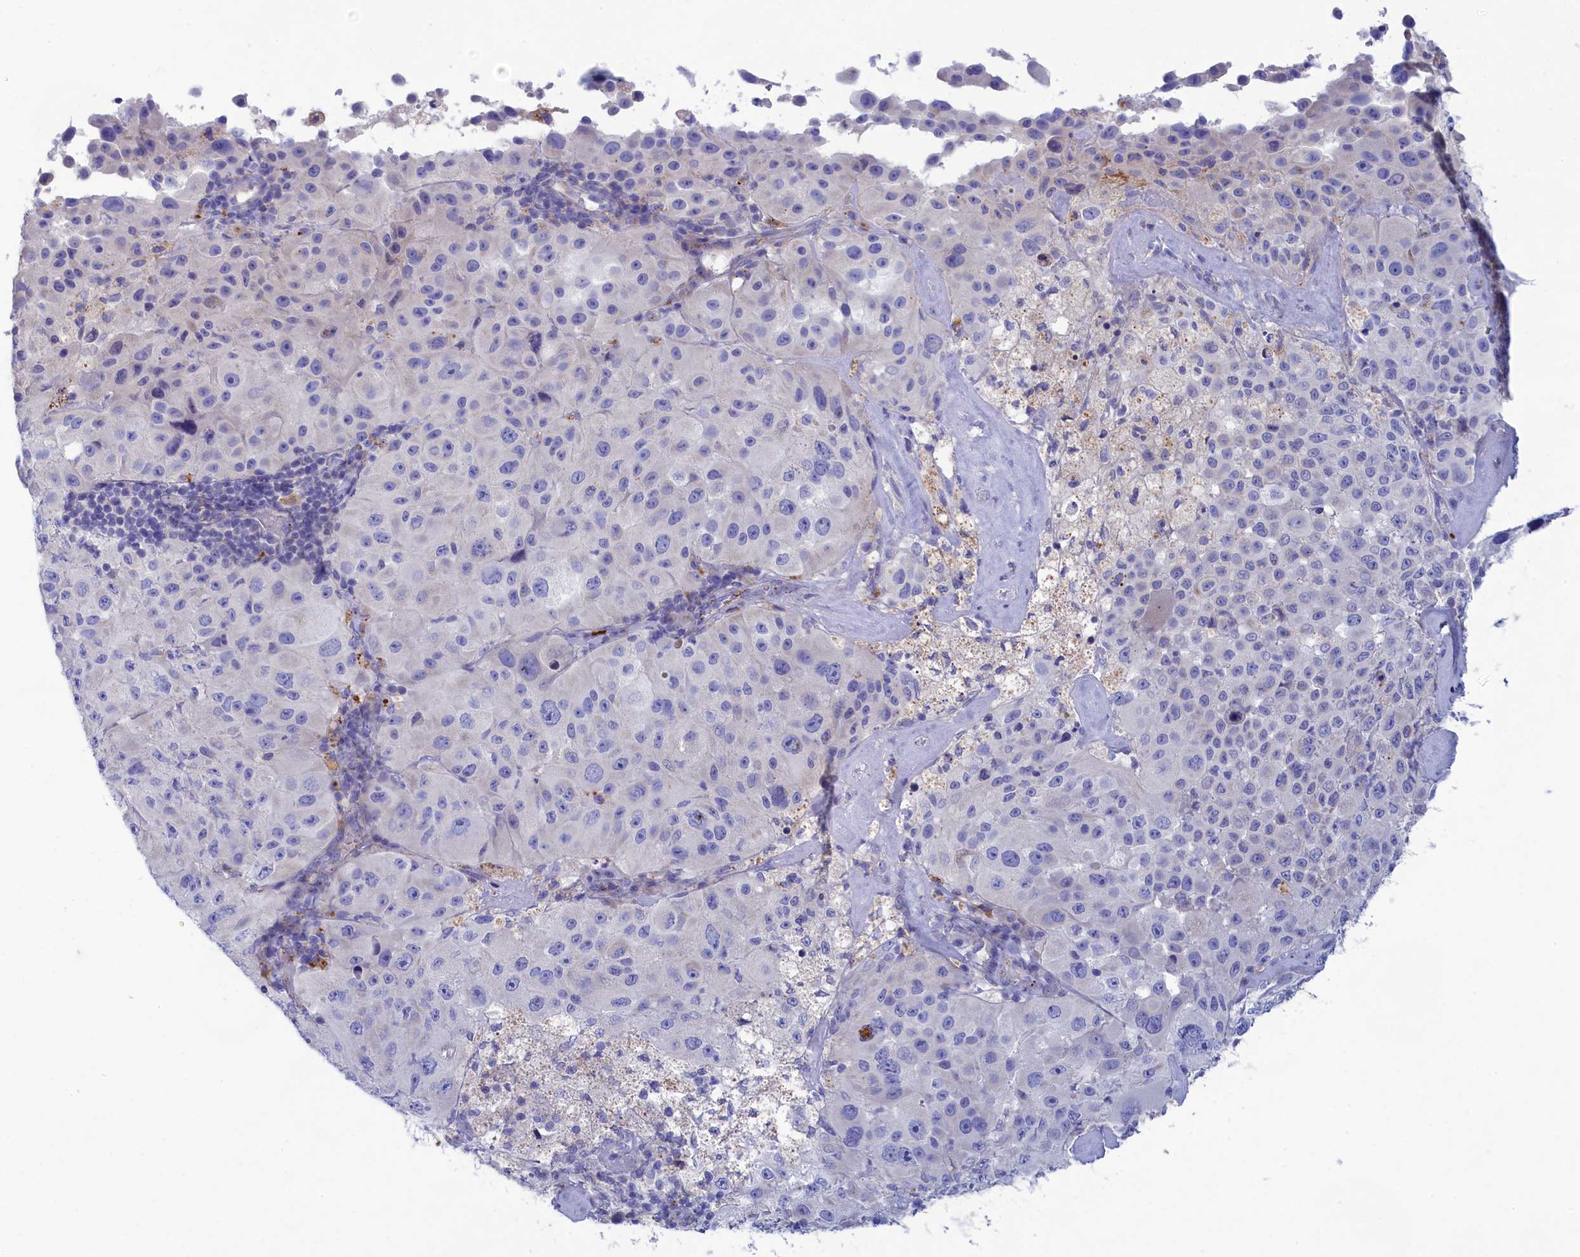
{"staining": {"intensity": "negative", "quantity": "none", "location": "none"}, "tissue": "melanoma", "cell_type": "Tumor cells", "image_type": "cancer", "snomed": [{"axis": "morphology", "description": "Malignant melanoma, Metastatic site"}, {"axis": "topography", "description": "Lymph node"}], "caption": "A photomicrograph of human melanoma is negative for staining in tumor cells.", "gene": "WDR6", "patient": {"sex": "male", "age": 62}}